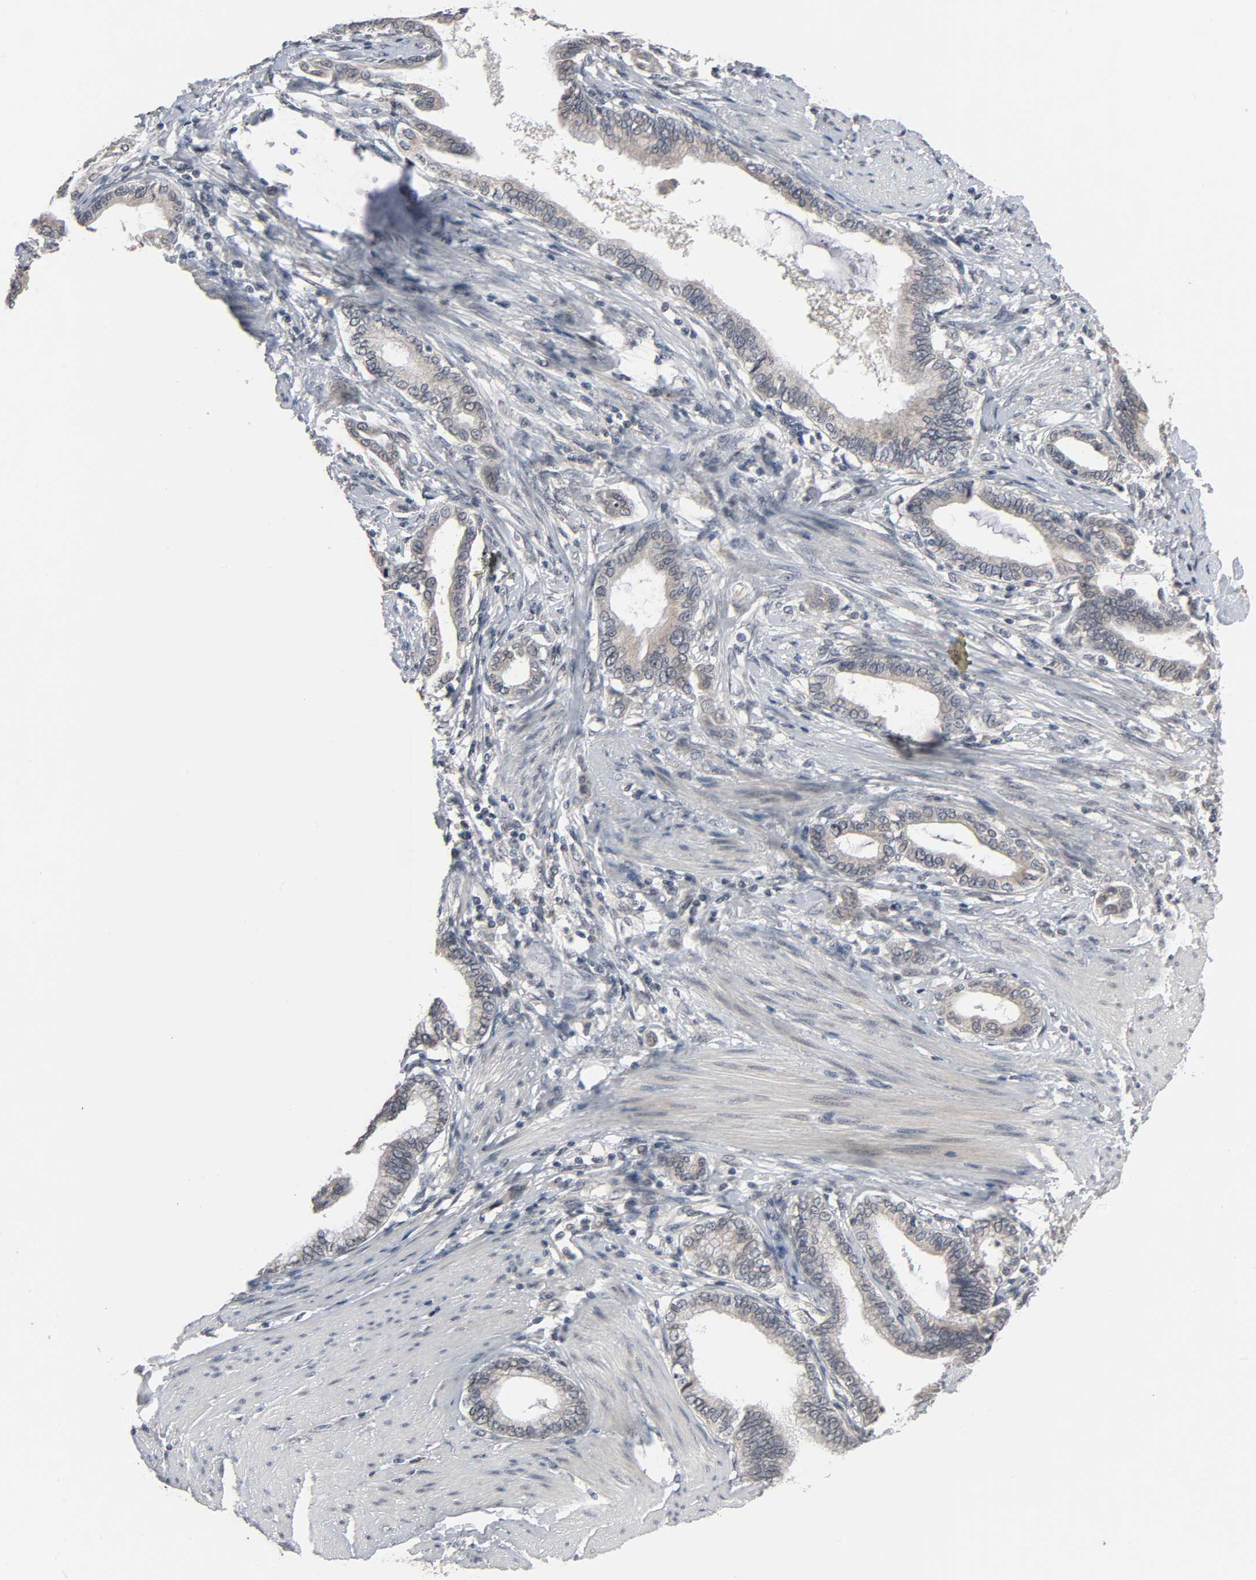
{"staining": {"intensity": "weak", "quantity": "25%-75%", "location": "cytoplasmic/membranous"}, "tissue": "pancreatic cancer", "cell_type": "Tumor cells", "image_type": "cancer", "snomed": [{"axis": "morphology", "description": "Adenocarcinoma, NOS"}, {"axis": "topography", "description": "Pancreas"}], "caption": "A high-resolution photomicrograph shows immunohistochemistry staining of adenocarcinoma (pancreatic), which exhibits weak cytoplasmic/membranous positivity in approximately 25%-75% of tumor cells. The staining was performed using DAB to visualize the protein expression in brown, while the nuclei were stained in blue with hematoxylin (Magnification: 20x).", "gene": "MT3", "patient": {"sex": "female", "age": 64}}